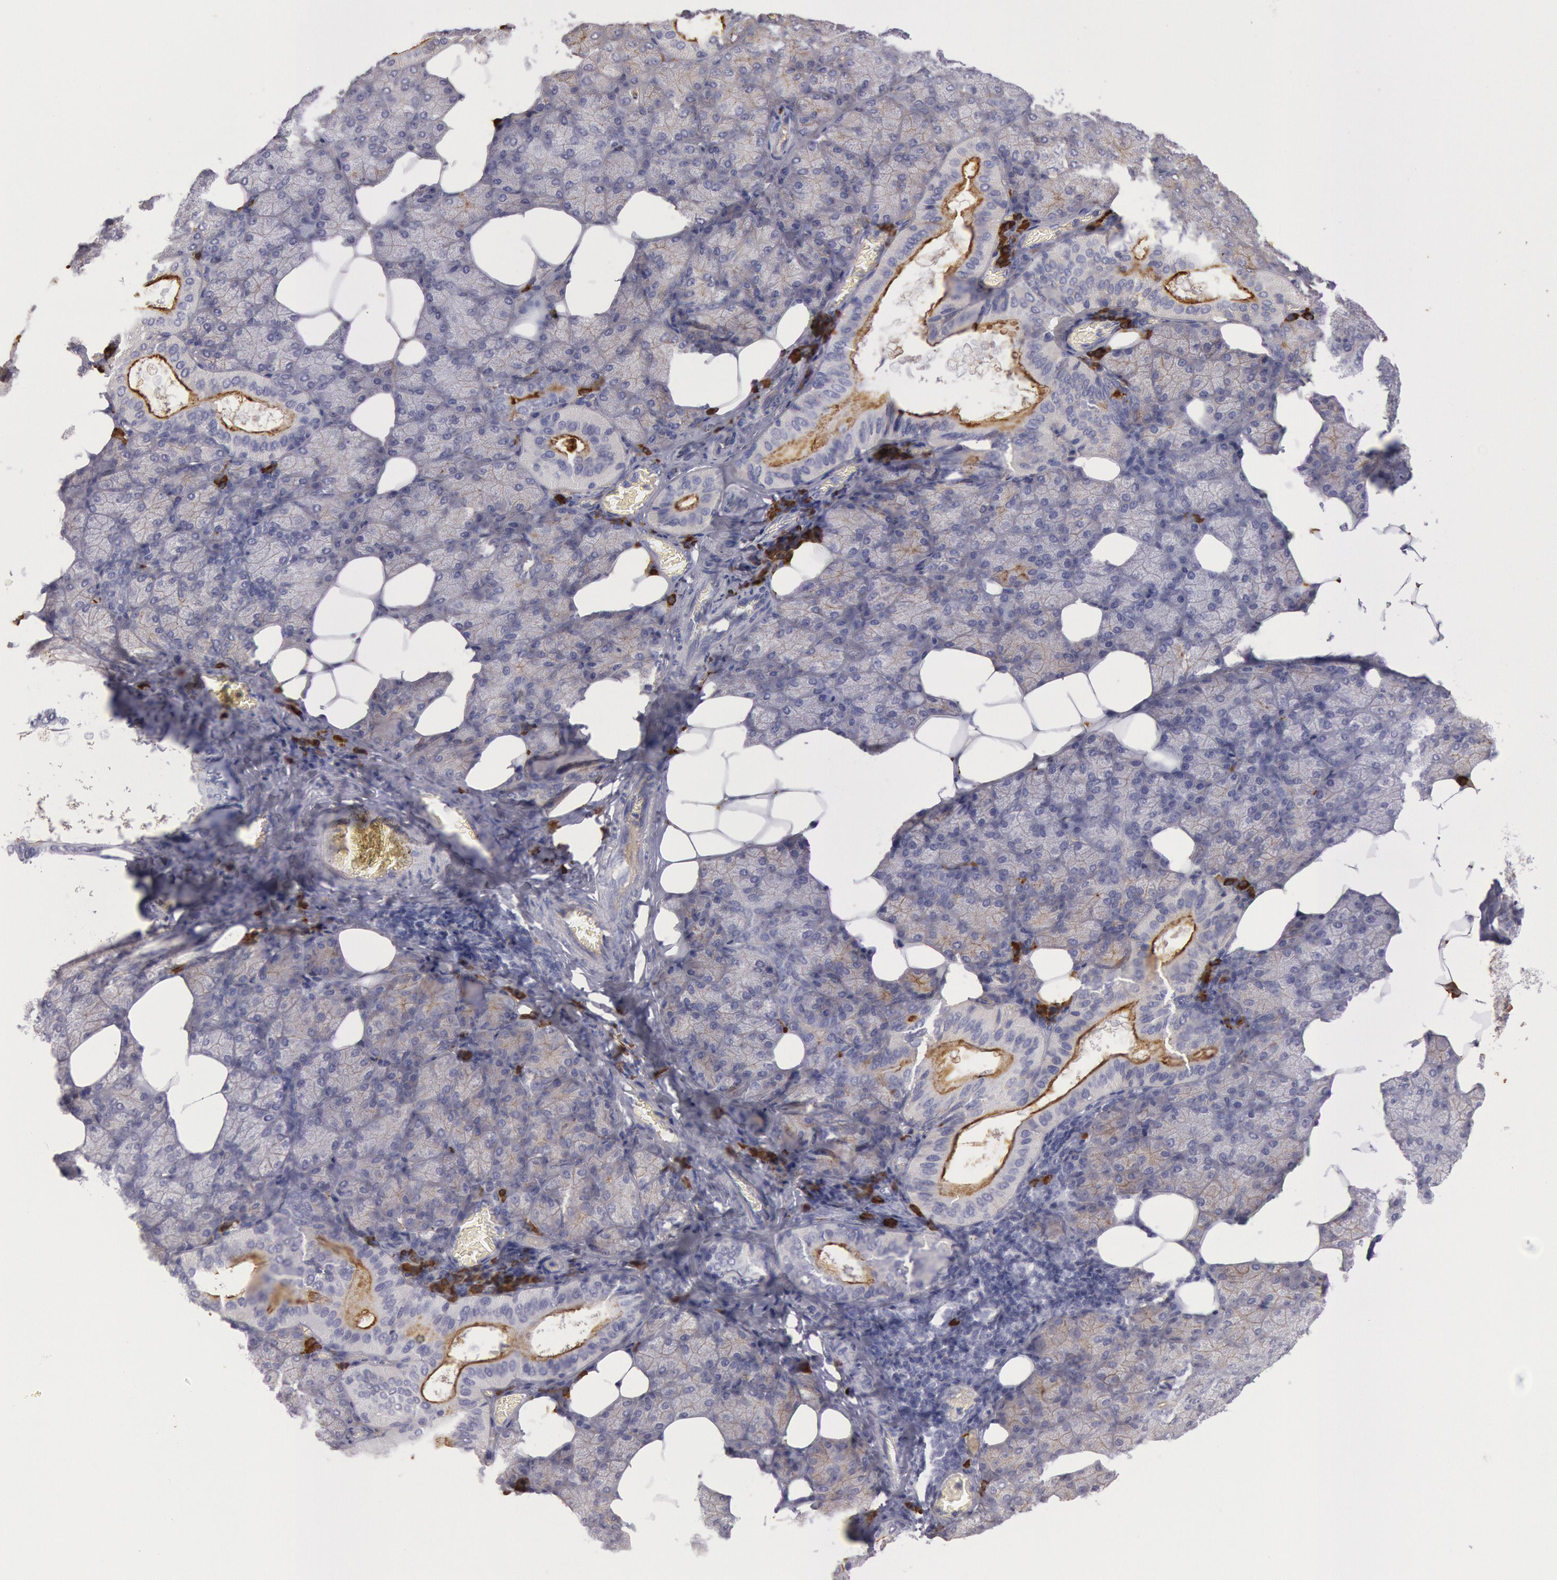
{"staining": {"intensity": "negative", "quantity": "none", "location": "none"}, "tissue": "salivary gland", "cell_type": "Glandular cells", "image_type": "normal", "snomed": [{"axis": "morphology", "description": "Normal tissue, NOS"}, {"axis": "topography", "description": "Lymph node"}, {"axis": "topography", "description": "Salivary gland"}], "caption": "Immunohistochemical staining of normal salivary gland demonstrates no significant staining in glandular cells.", "gene": "IGHA1", "patient": {"sex": "male", "age": 8}}